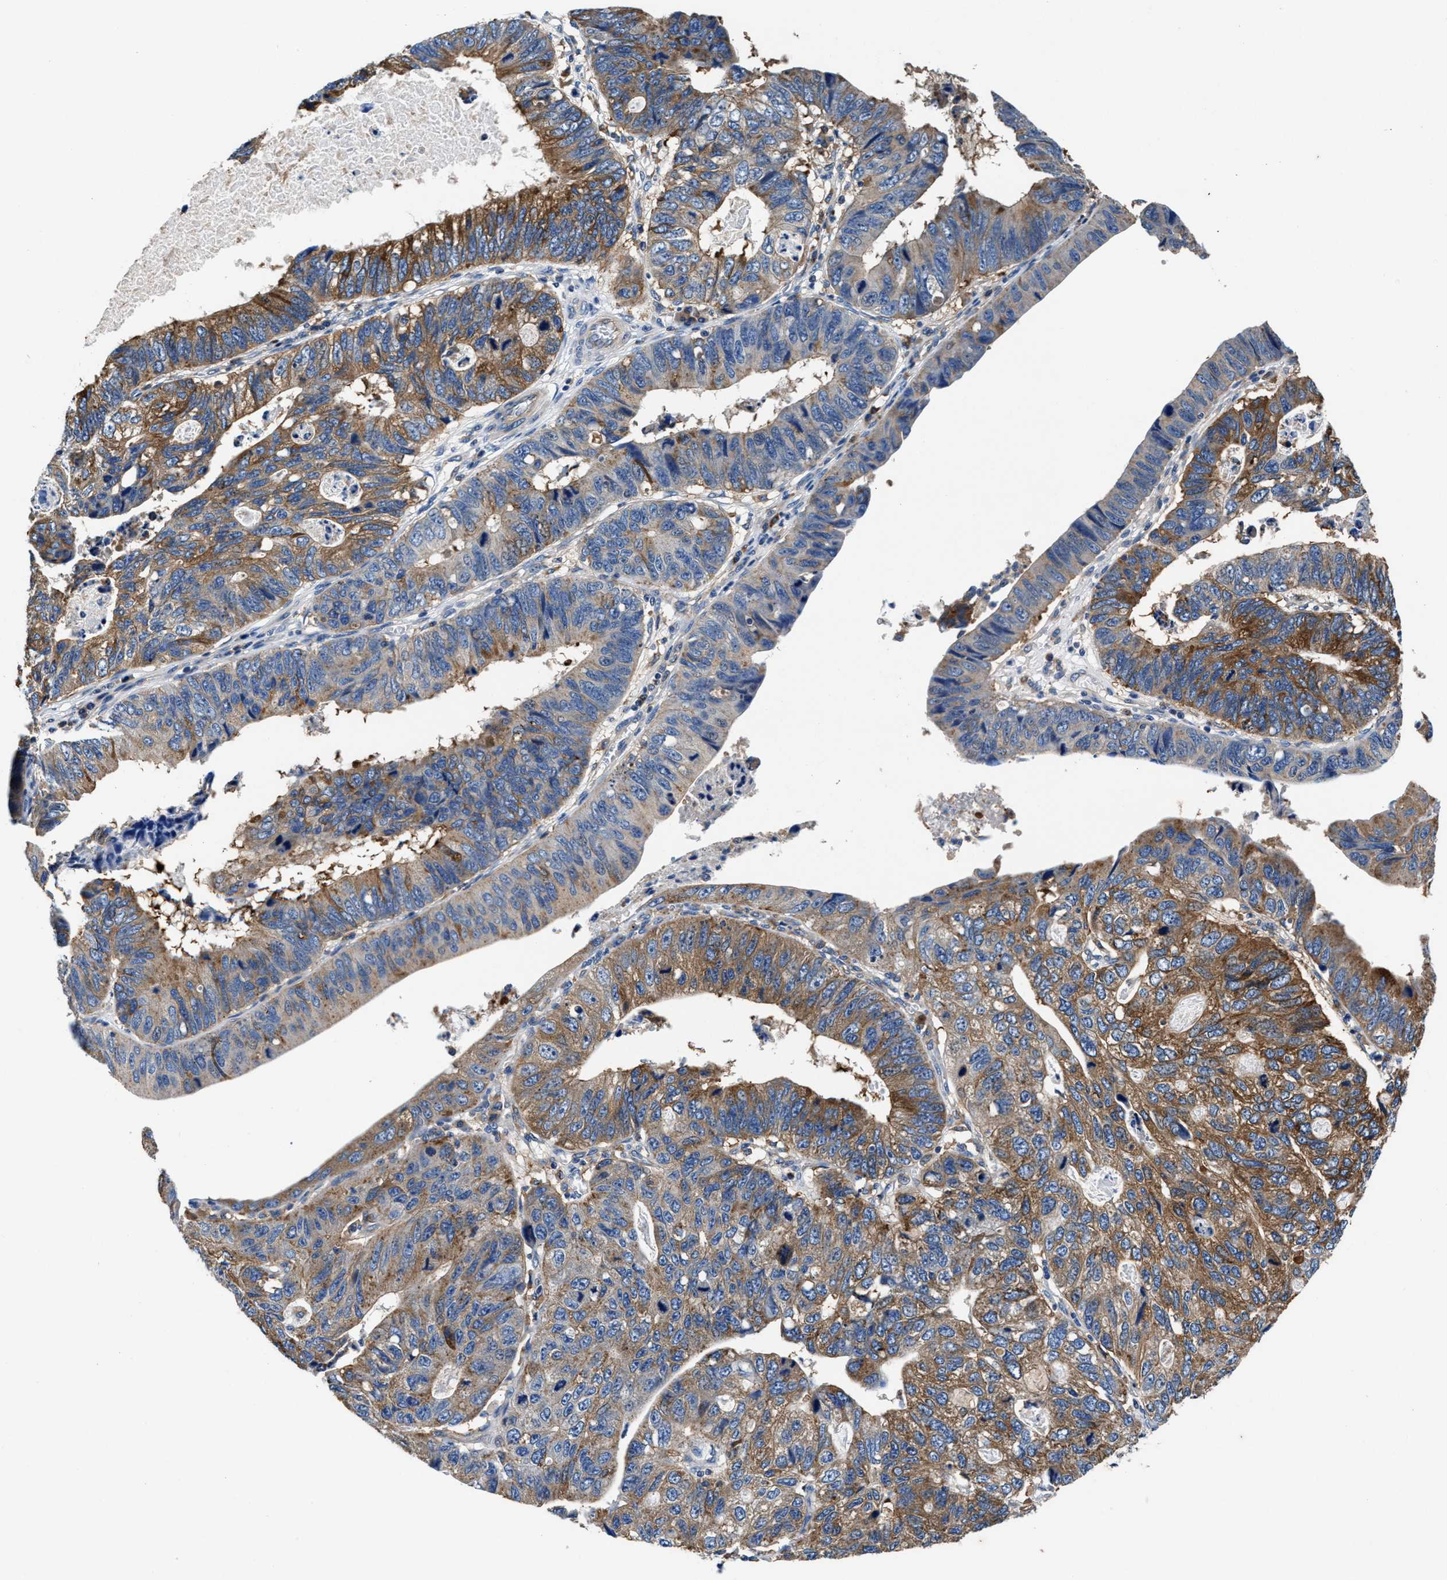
{"staining": {"intensity": "moderate", "quantity": ">75%", "location": "cytoplasmic/membranous"}, "tissue": "stomach cancer", "cell_type": "Tumor cells", "image_type": "cancer", "snomed": [{"axis": "morphology", "description": "Adenocarcinoma, NOS"}, {"axis": "topography", "description": "Stomach"}], "caption": "IHC staining of stomach cancer, which shows medium levels of moderate cytoplasmic/membranous staining in about >75% of tumor cells indicating moderate cytoplasmic/membranous protein expression. The staining was performed using DAB (3,3'-diaminobenzidine) (brown) for protein detection and nuclei were counterstained in hematoxylin (blue).", "gene": "PPP1R9B", "patient": {"sex": "male", "age": 59}}